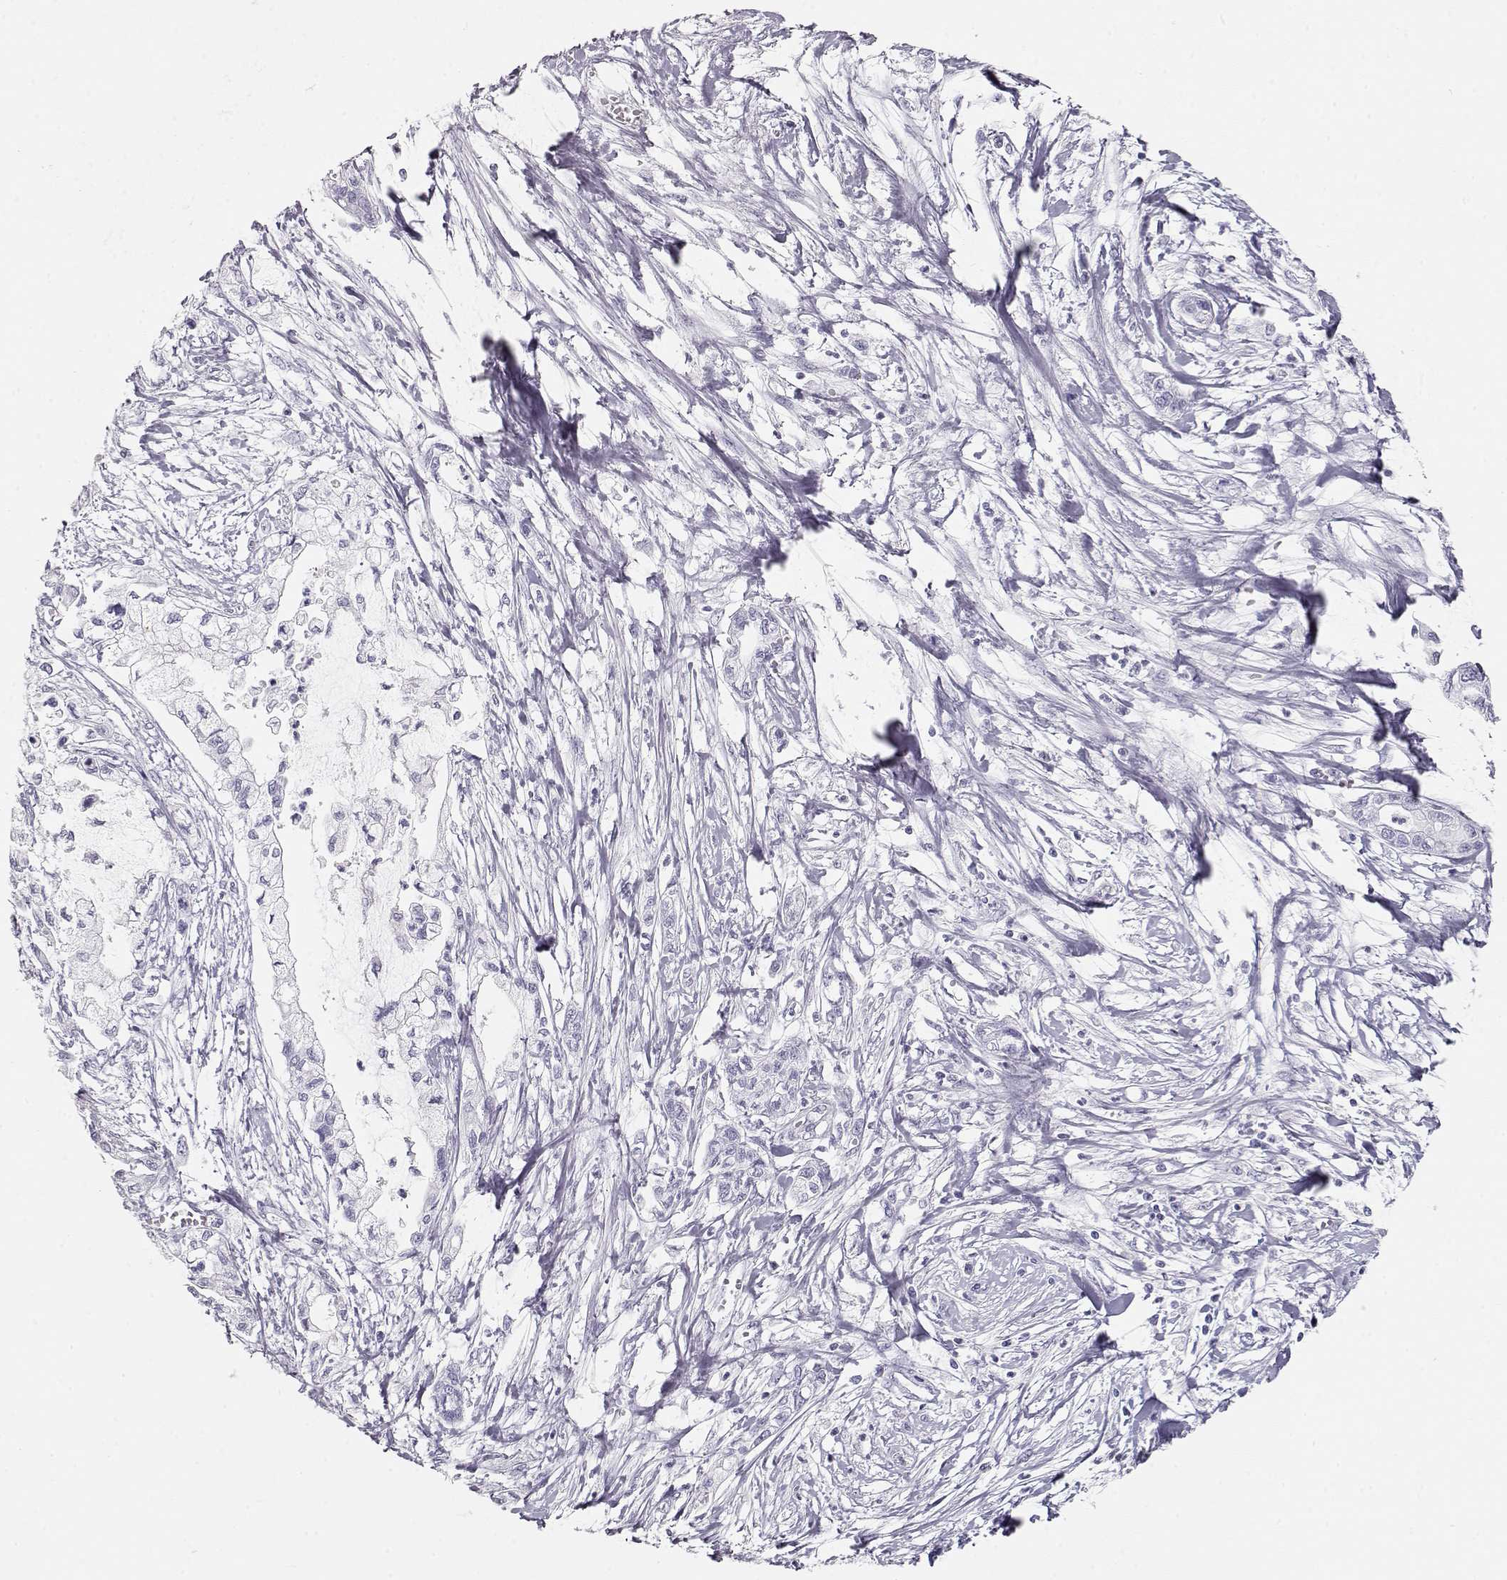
{"staining": {"intensity": "negative", "quantity": "none", "location": "none"}, "tissue": "pancreatic cancer", "cell_type": "Tumor cells", "image_type": "cancer", "snomed": [{"axis": "morphology", "description": "Adenocarcinoma, NOS"}, {"axis": "topography", "description": "Pancreas"}], "caption": "Tumor cells show no significant expression in pancreatic adenocarcinoma. (DAB immunohistochemistry (IHC) visualized using brightfield microscopy, high magnification).", "gene": "TKTL1", "patient": {"sex": "male", "age": 54}}